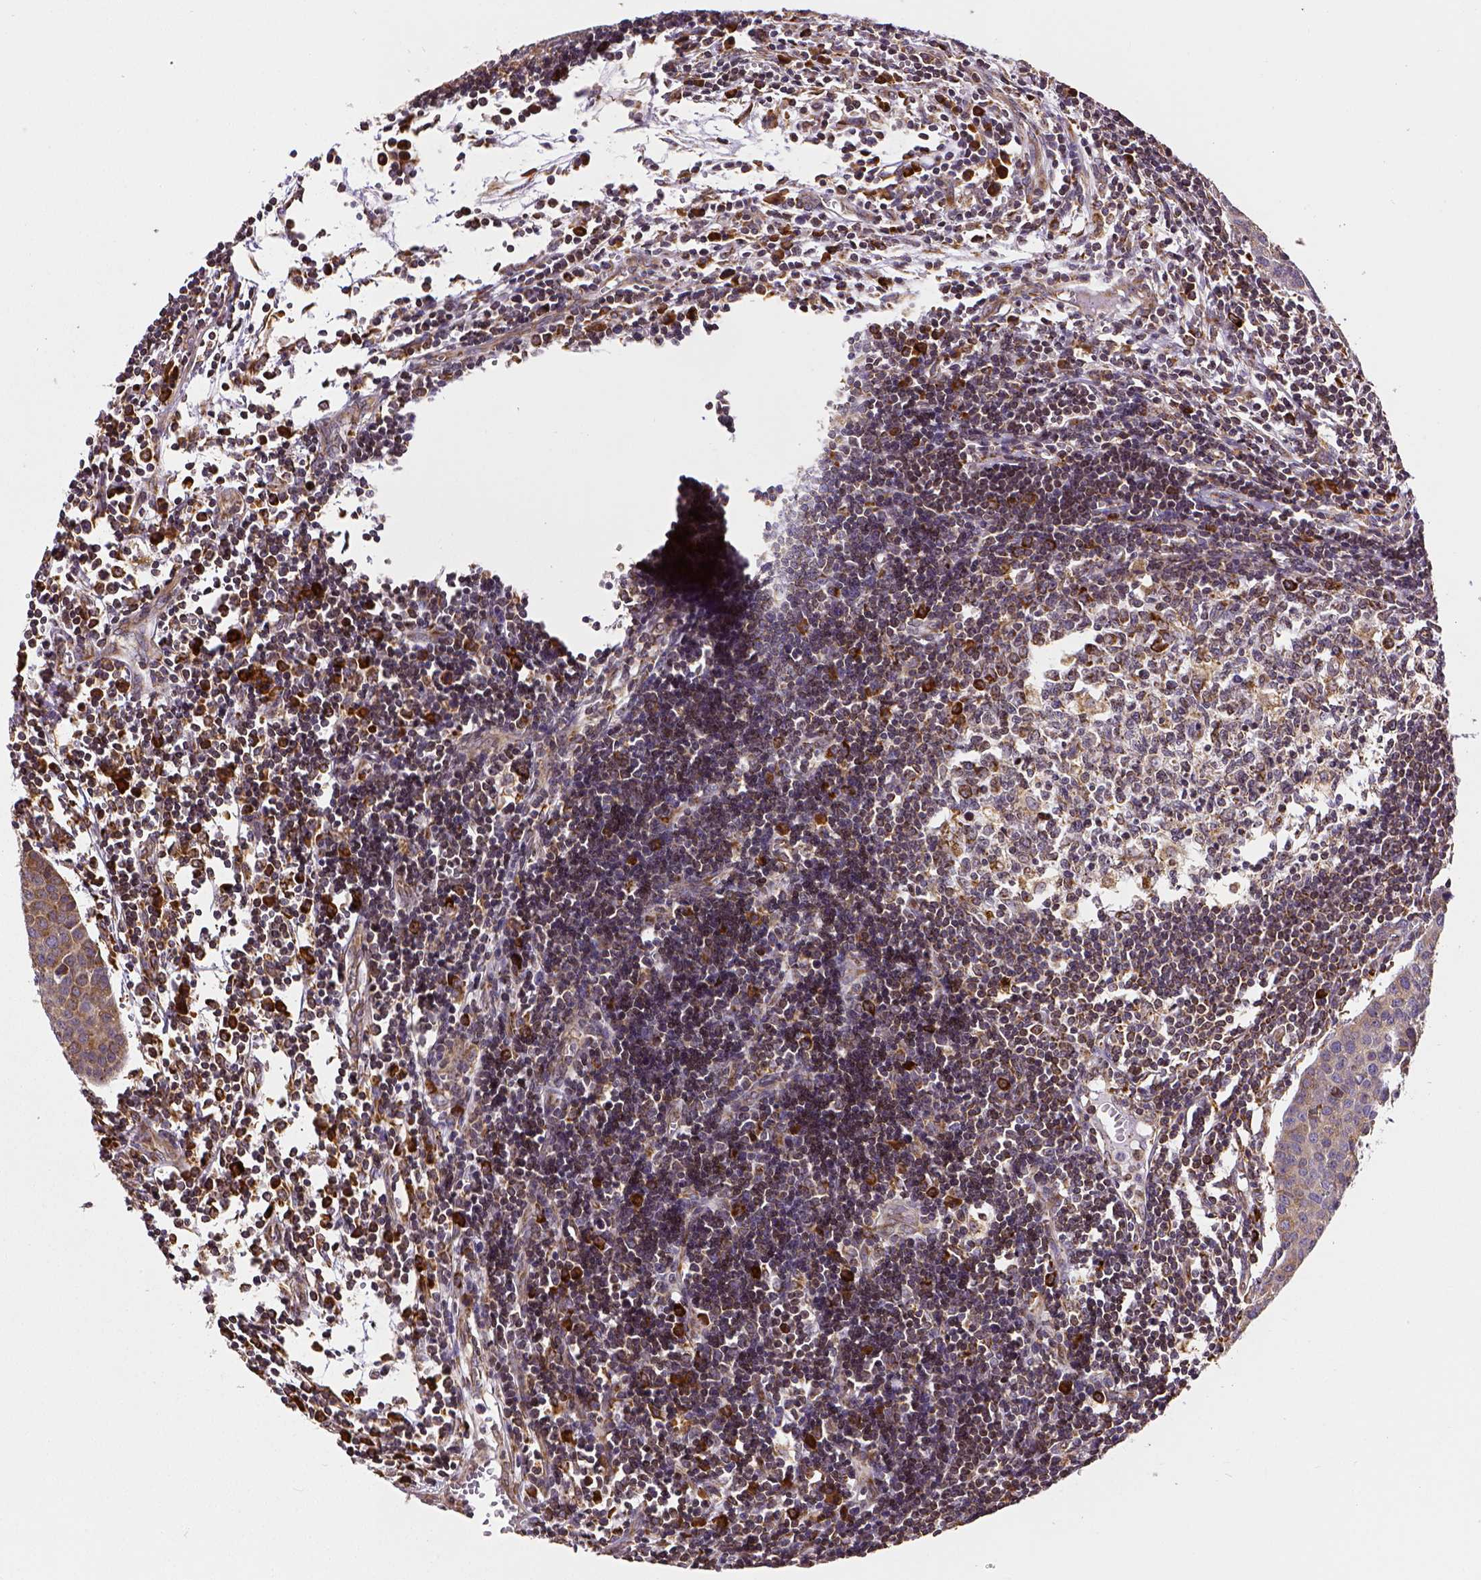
{"staining": {"intensity": "moderate", "quantity": ">75%", "location": "cytoplasmic/membranous"}, "tissue": "carcinoid", "cell_type": "Tumor cells", "image_type": "cancer", "snomed": [{"axis": "morphology", "description": "Carcinoid, malignant, NOS"}, {"axis": "topography", "description": "Colon"}], "caption": "A medium amount of moderate cytoplasmic/membranous positivity is appreciated in about >75% of tumor cells in carcinoid (malignant) tissue.", "gene": "MTDH", "patient": {"sex": "male", "age": 81}}